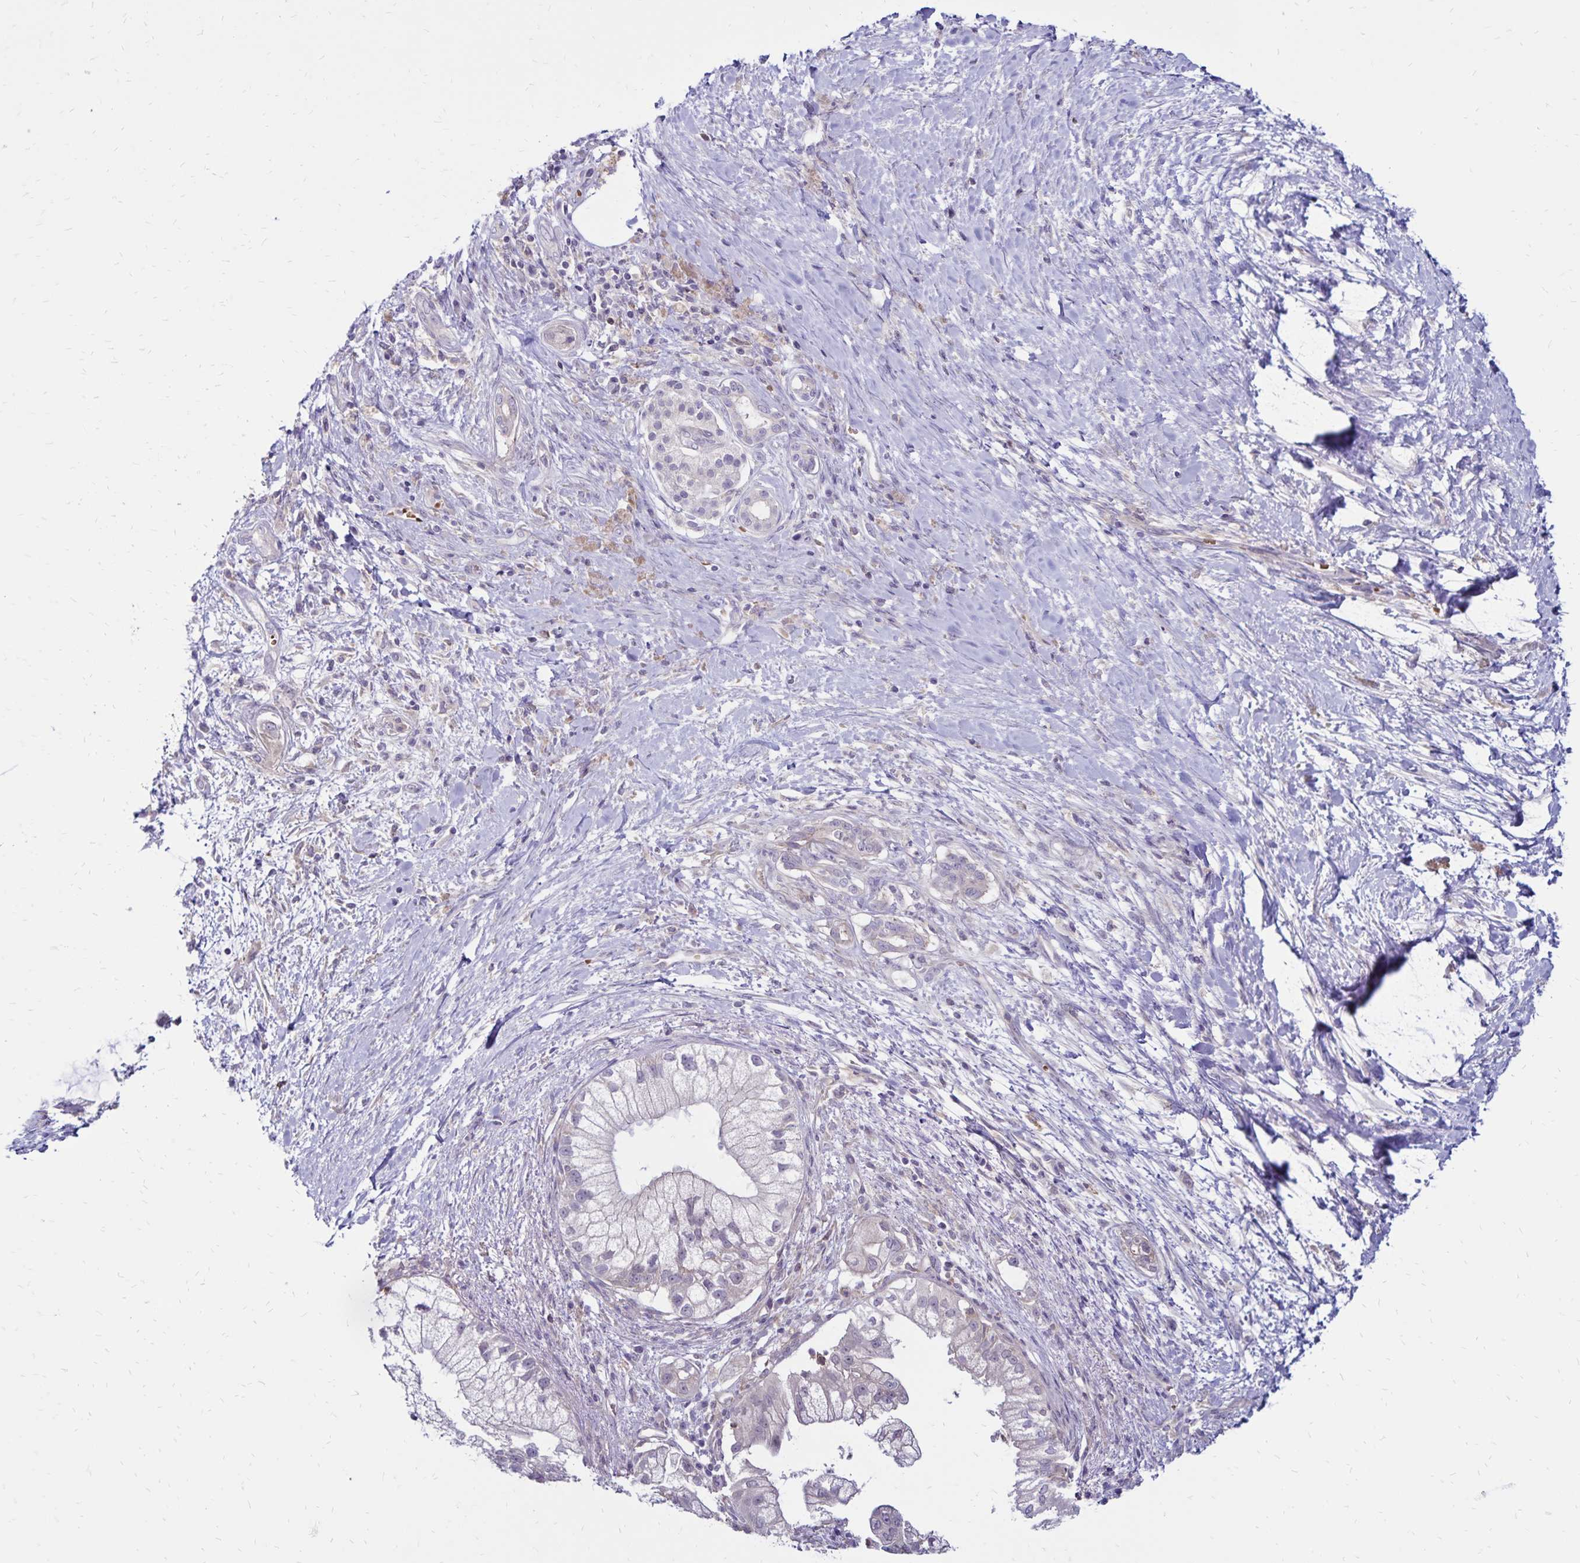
{"staining": {"intensity": "negative", "quantity": "none", "location": "none"}, "tissue": "pancreatic cancer", "cell_type": "Tumor cells", "image_type": "cancer", "snomed": [{"axis": "morphology", "description": "Adenocarcinoma, NOS"}, {"axis": "topography", "description": "Pancreas"}], "caption": "This is a micrograph of IHC staining of pancreatic cancer (adenocarcinoma), which shows no staining in tumor cells.", "gene": "FSD1", "patient": {"sex": "male", "age": 70}}